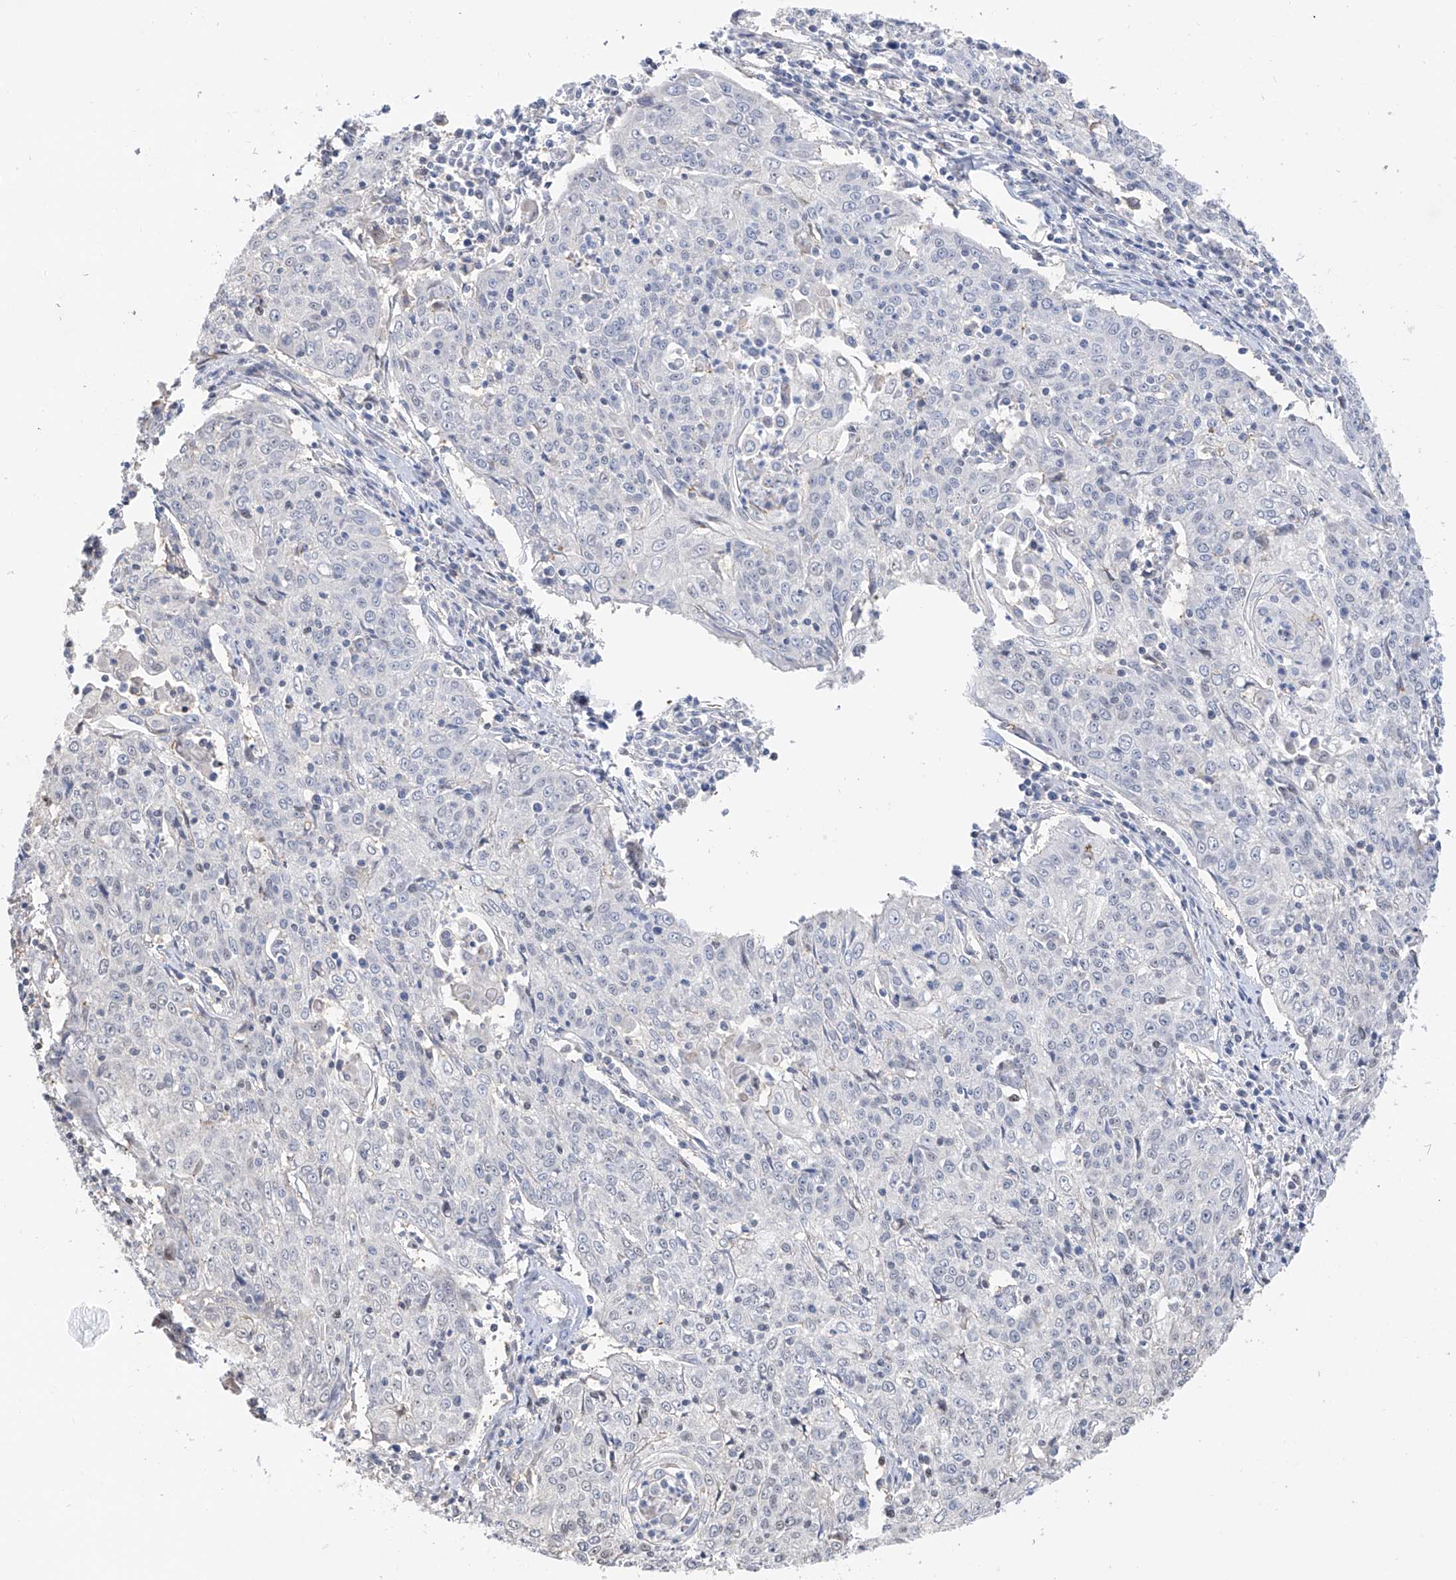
{"staining": {"intensity": "negative", "quantity": "none", "location": "none"}, "tissue": "cervical cancer", "cell_type": "Tumor cells", "image_type": "cancer", "snomed": [{"axis": "morphology", "description": "Squamous cell carcinoma, NOS"}, {"axis": "topography", "description": "Cervix"}], "caption": "This is an immunohistochemistry (IHC) micrograph of cervical cancer. There is no staining in tumor cells.", "gene": "PMM1", "patient": {"sex": "female", "age": 48}}